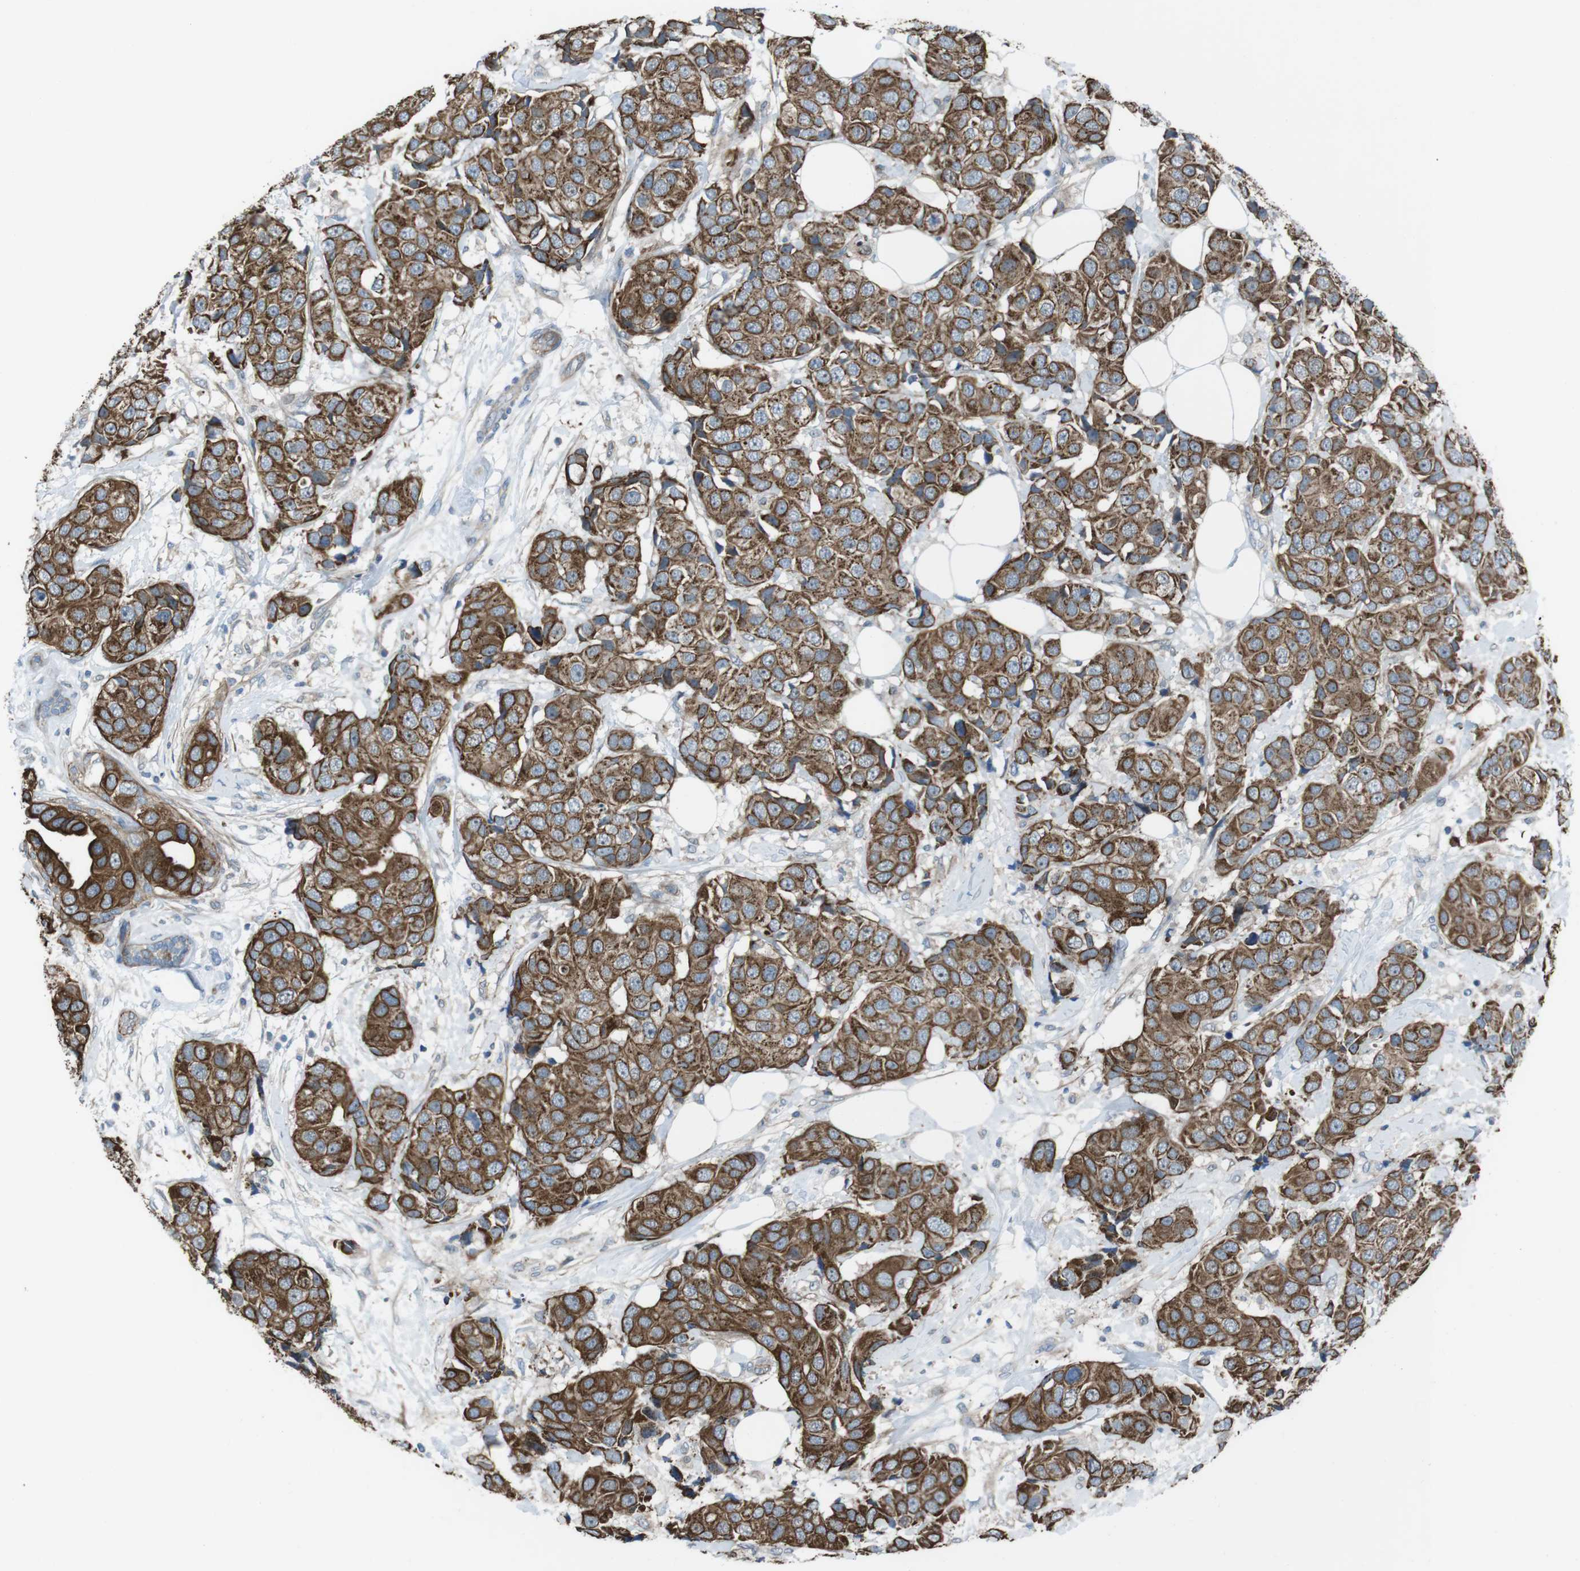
{"staining": {"intensity": "strong", "quantity": ">75%", "location": "cytoplasmic/membranous"}, "tissue": "breast cancer", "cell_type": "Tumor cells", "image_type": "cancer", "snomed": [{"axis": "morphology", "description": "Normal tissue, NOS"}, {"axis": "morphology", "description": "Duct carcinoma"}, {"axis": "topography", "description": "Breast"}], "caption": "Protein staining shows strong cytoplasmic/membranous positivity in approximately >75% of tumor cells in breast cancer.", "gene": "FAM174B", "patient": {"sex": "female", "age": 39}}